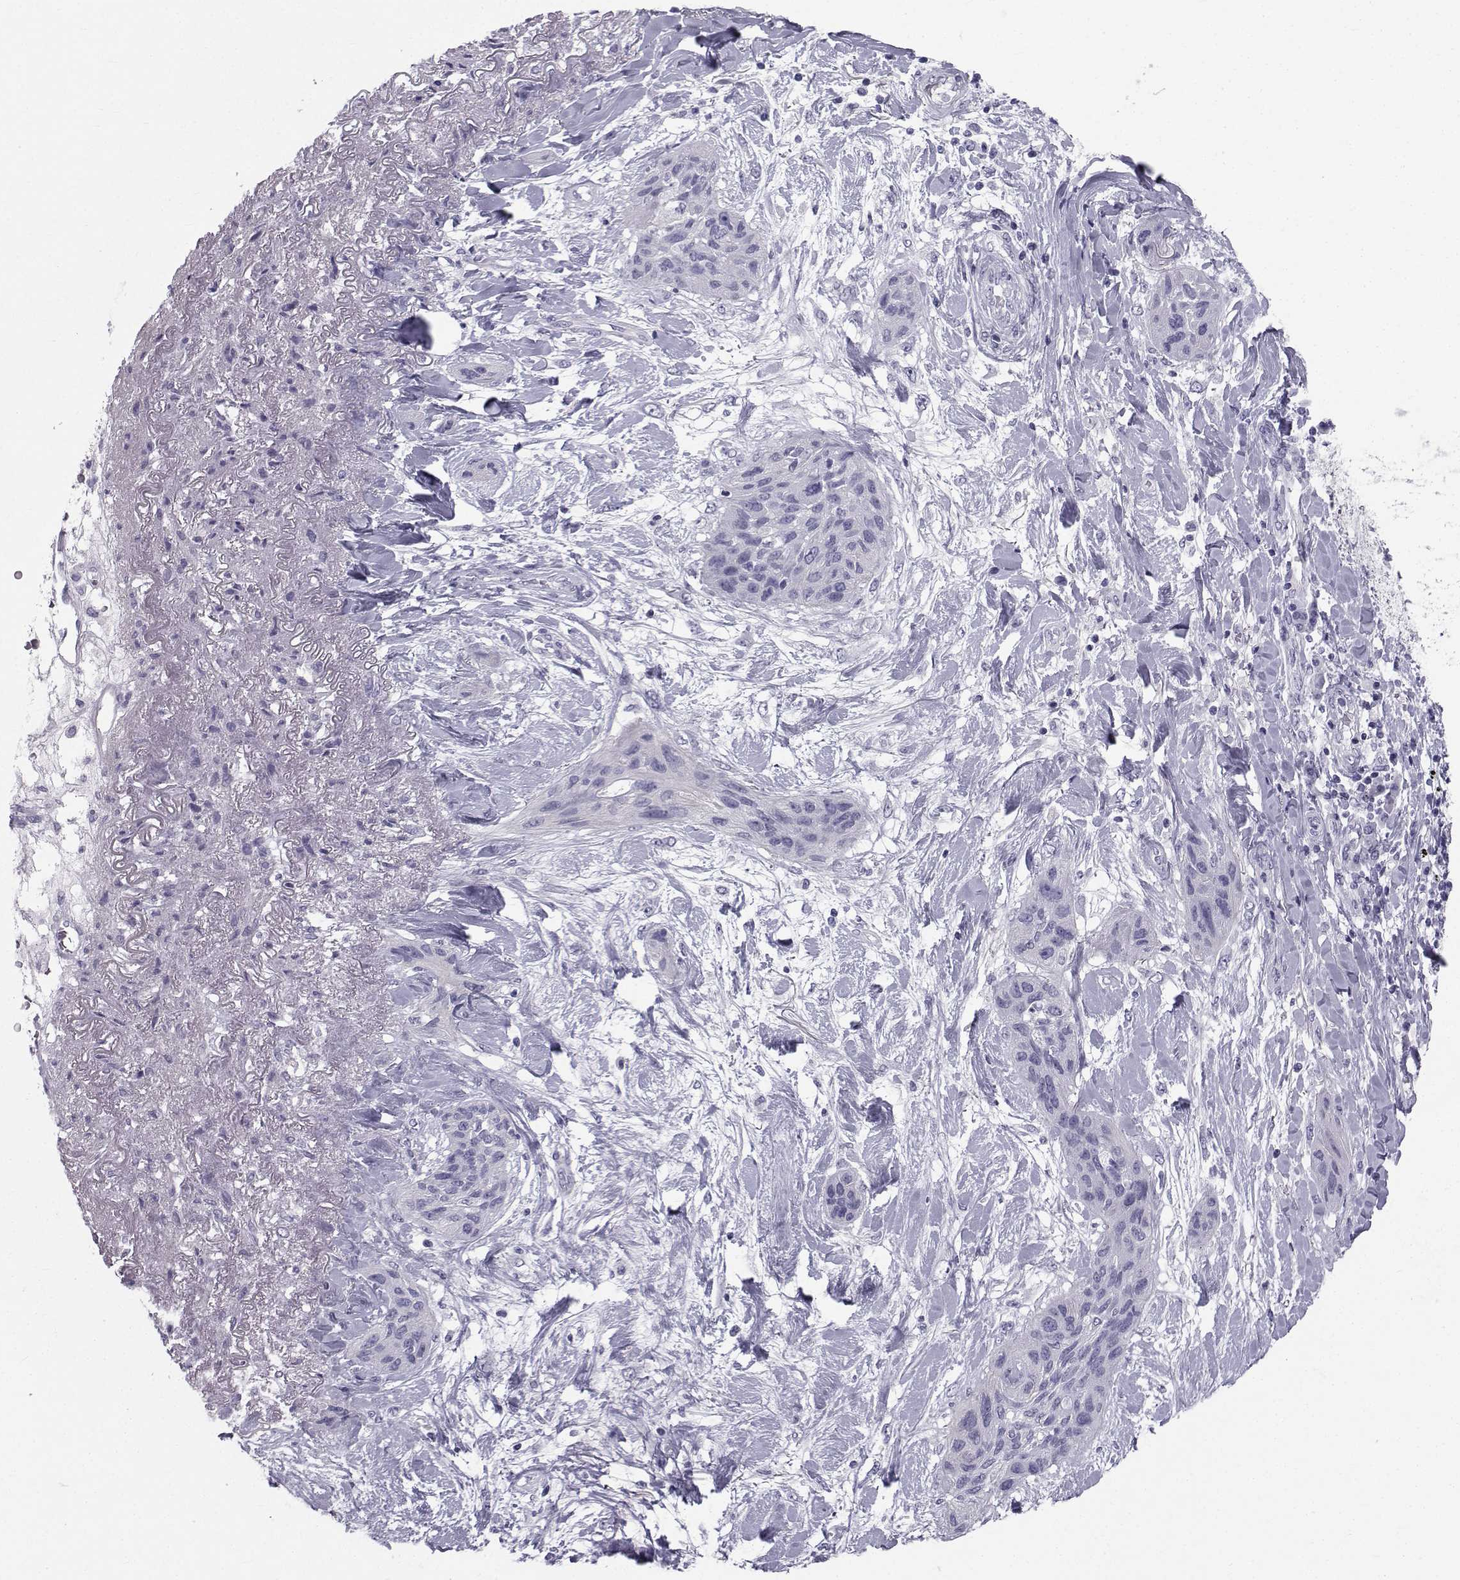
{"staining": {"intensity": "negative", "quantity": "none", "location": "none"}, "tissue": "lung cancer", "cell_type": "Tumor cells", "image_type": "cancer", "snomed": [{"axis": "morphology", "description": "Squamous cell carcinoma, NOS"}, {"axis": "topography", "description": "Lung"}], "caption": "A high-resolution image shows IHC staining of squamous cell carcinoma (lung), which displays no significant positivity in tumor cells.", "gene": "SPANXD", "patient": {"sex": "female", "age": 70}}